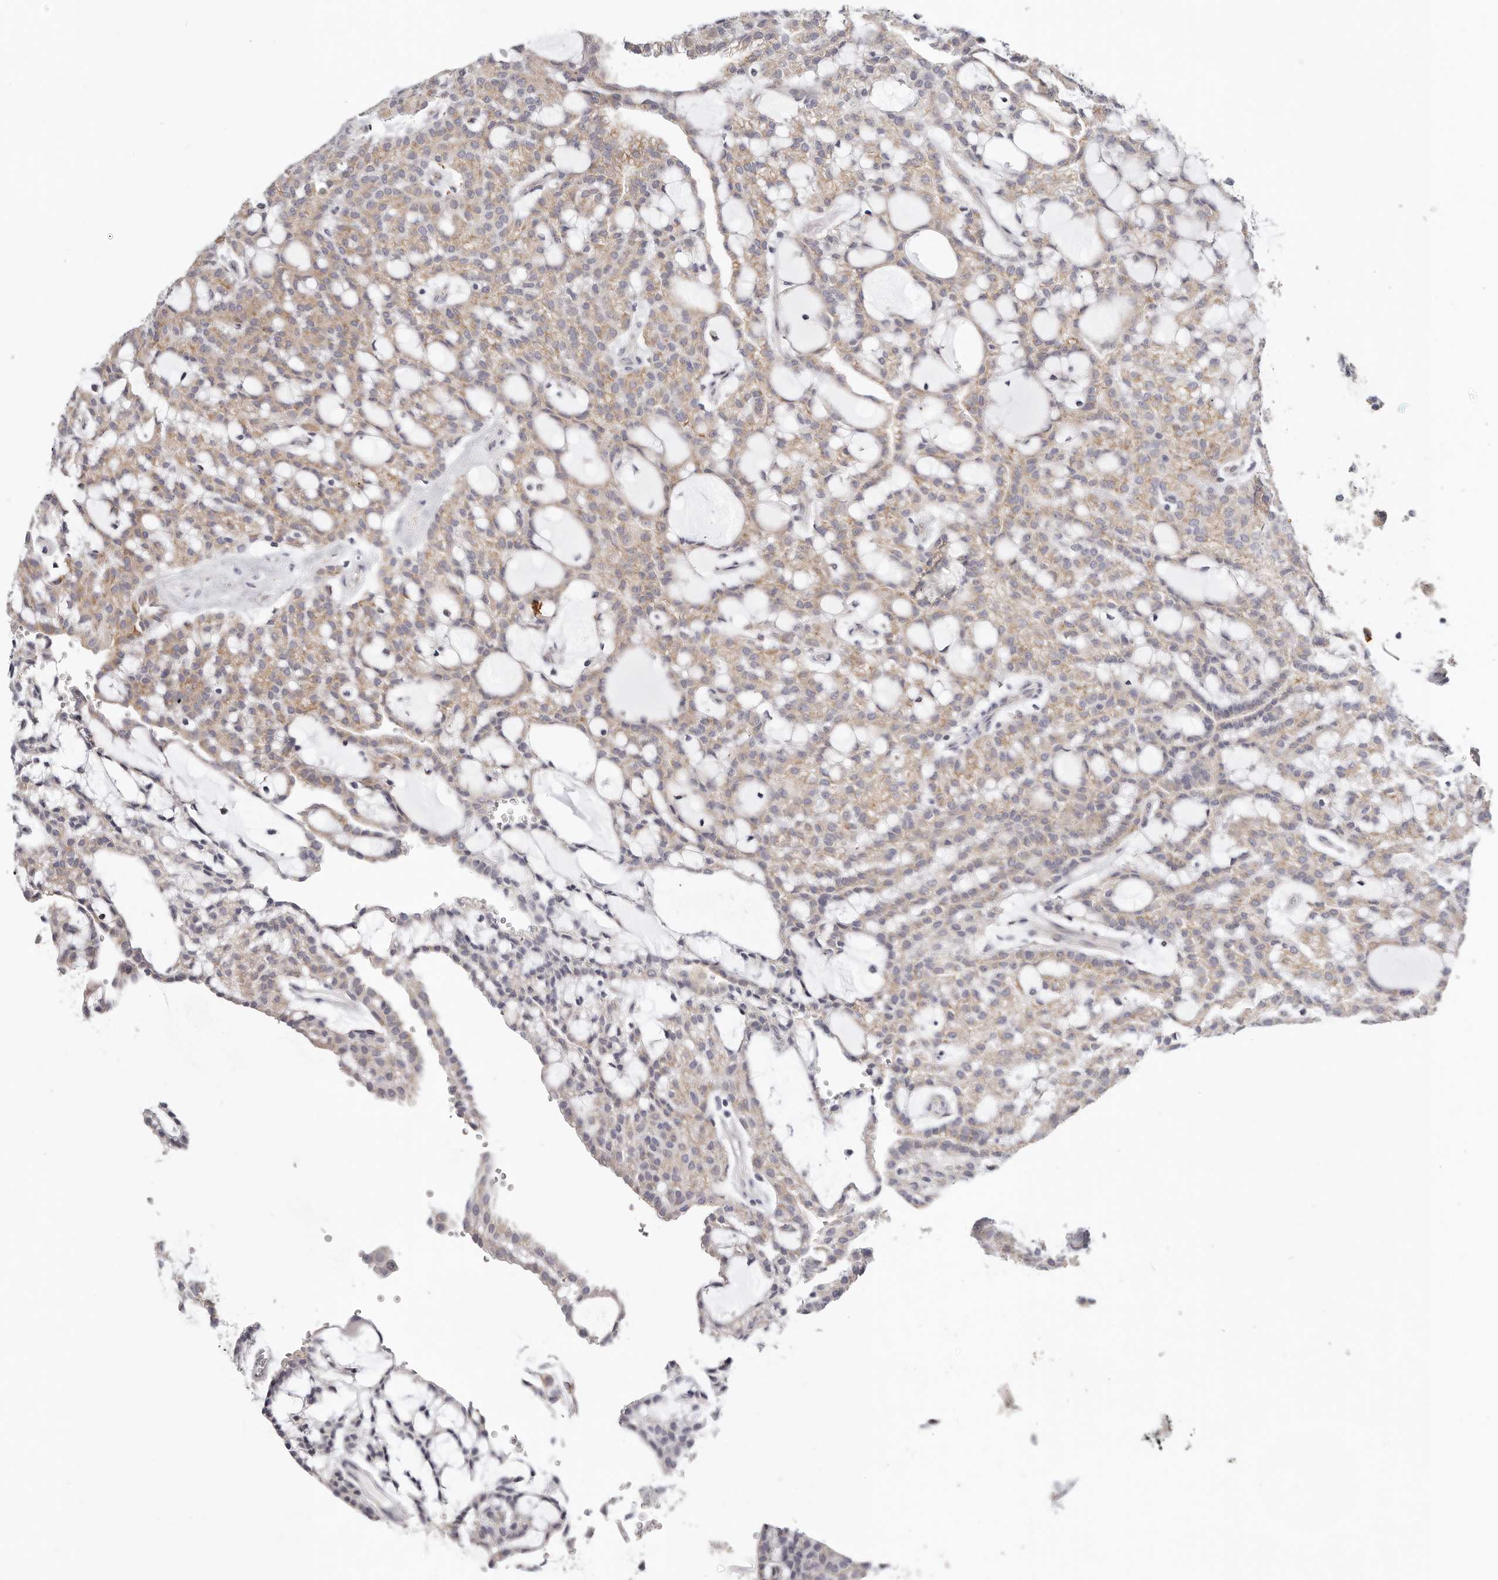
{"staining": {"intensity": "weak", "quantity": "25%-75%", "location": "cytoplasmic/membranous"}, "tissue": "renal cancer", "cell_type": "Tumor cells", "image_type": "cancer", "snomed": [{"axis": "morphology", "description": "Adenocarcinoma, NOS"}, {"axis": "topography", "description": "Kidney"}], "caption": "Adenocarcinoma (renal) stained for a protein (brown) displays weak cytoplasmic/membranous positive positivity in approximately 25%-75% of tumor cells.", "gene": "IL32", "patient": {"sex": "male", "age": 63}}